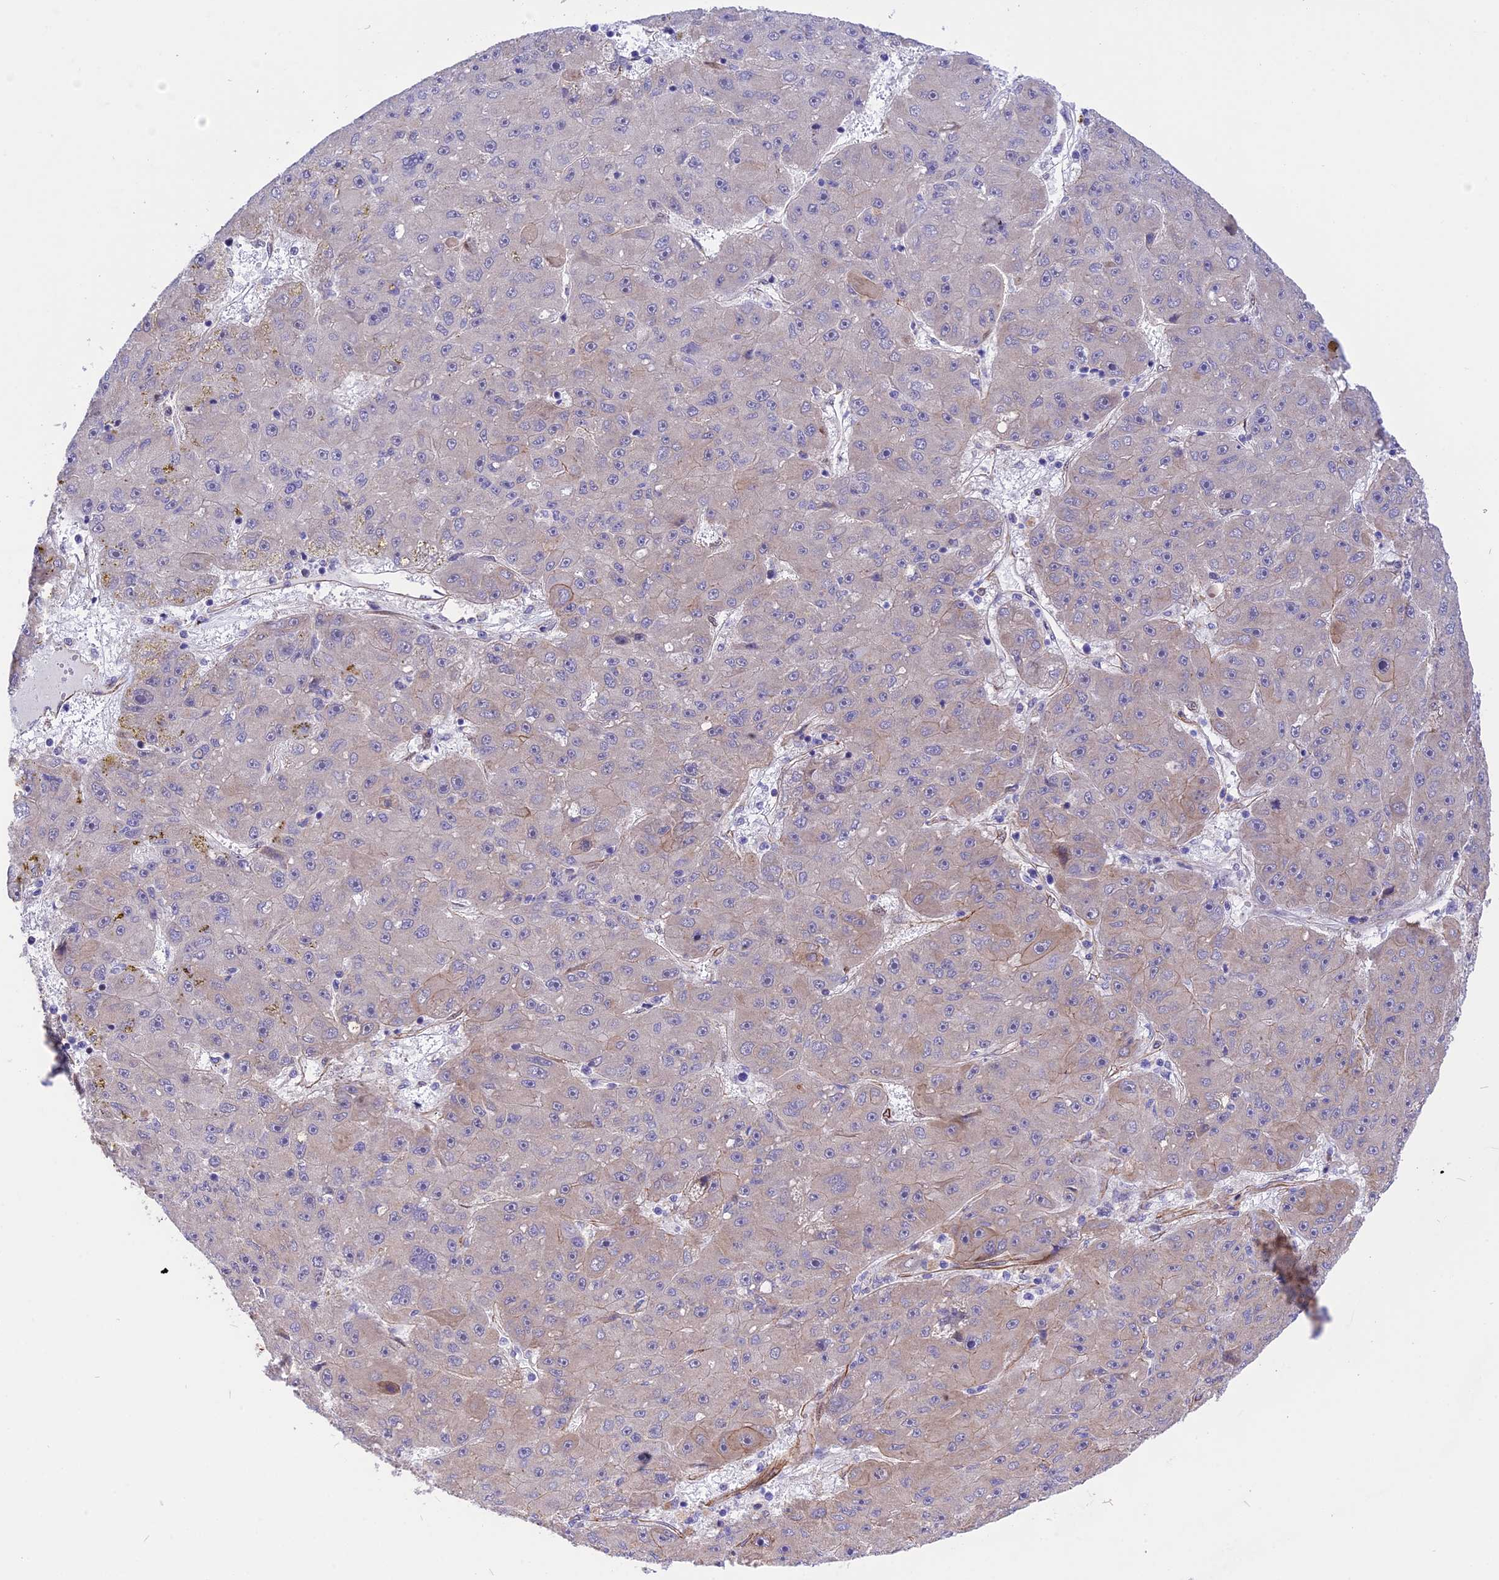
{"staining": {"intensity": "negative", "quantity": "none", "location": "none"}, "tissue": "liver cancer", "cell_type": "Tumor cells", "image_type": "cancer", "snomed": [{"axis": "morphology", "description": "Carcinoma, Hepatocellular, NOS"}, {"axis": "topography", "description": "Liver"}], "caption": "Tumor cells are negative for protein expression in human liver cancer.", "gene": "R3HDM4", "patient": {"sex": "male", "age": 67}}